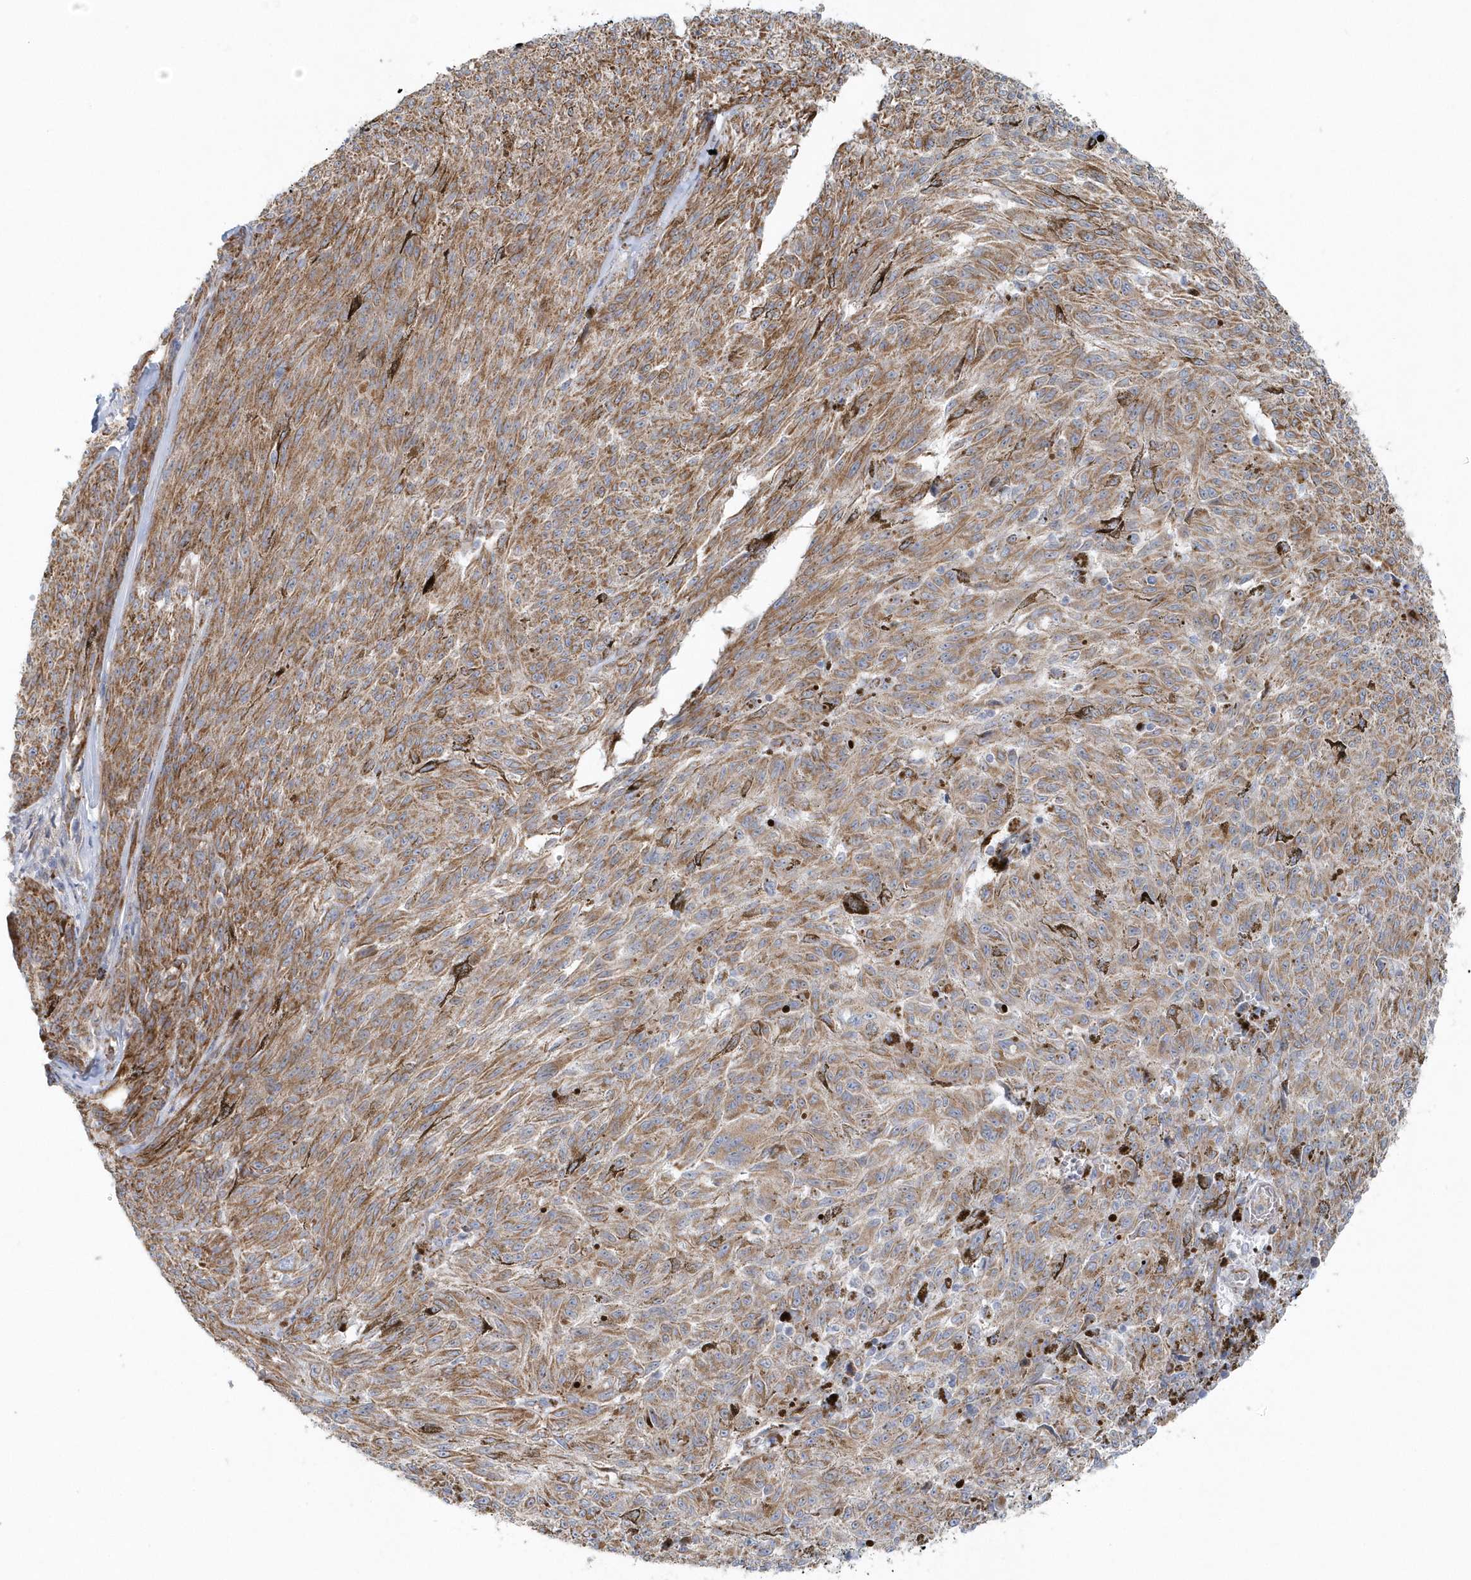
{"staining": {"intensity": "moderate", "quantity": ">75%", "location": "cytoplasmic/membranous"}, "tissue": "melanoma", "cell_type": "Tumor cells", "image_type": "cancer", "snomed": [{"axis": "morphology", "description": "Malignant melanoma, NOS"}, {"axis": "topography", "description": "Skin"}], "caption": "Tumor cells show moderate cytoplasmic/membranous expression in about >75% of cells in malignant melanoma. The protein is stained brown, and the nuclei are stained in blue (DAB IHC with brightfield microscopy, high magnification).", "gene": "GPR152", "patient": {"sex": "female", "age": 72}}